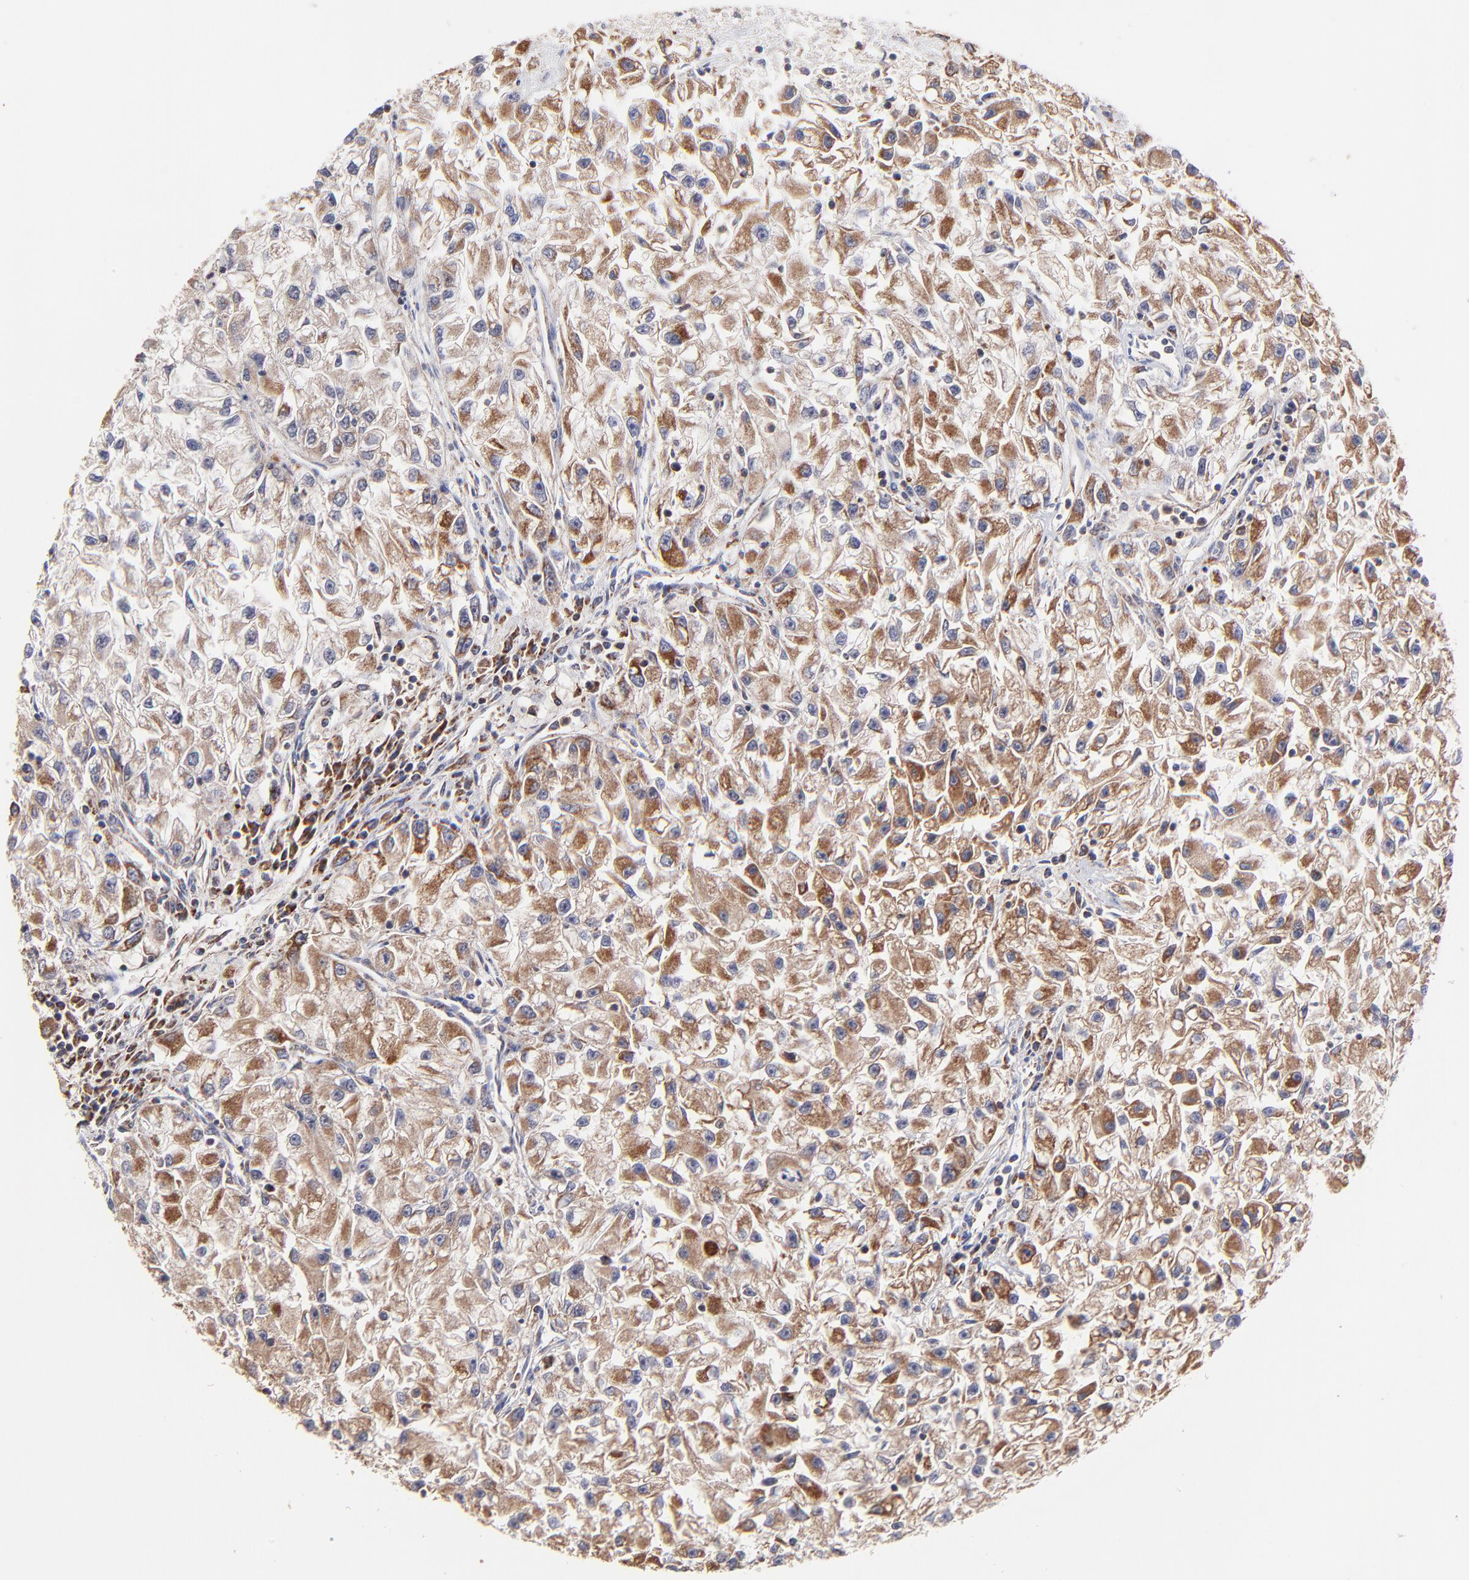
{"staining": {"intensity": "moderate", "quantity": ">75%", "location": "cytoplasmic/membranous"}, "tissue": "renal cancer", "cell_type": "Tumor cells", "image_type": "cancer", "snomed": [{"axis": "morphology", "description": "Adenocarcinoma, NOS"}, {"axis": "topography", "description": "Kidney"}], "caption": "Human renal cancer stained with a protein marker displays moderate staining in tumor cells.", "gene": "BAIAP2L2", "patient": {"sex": "male", "age": 59}}